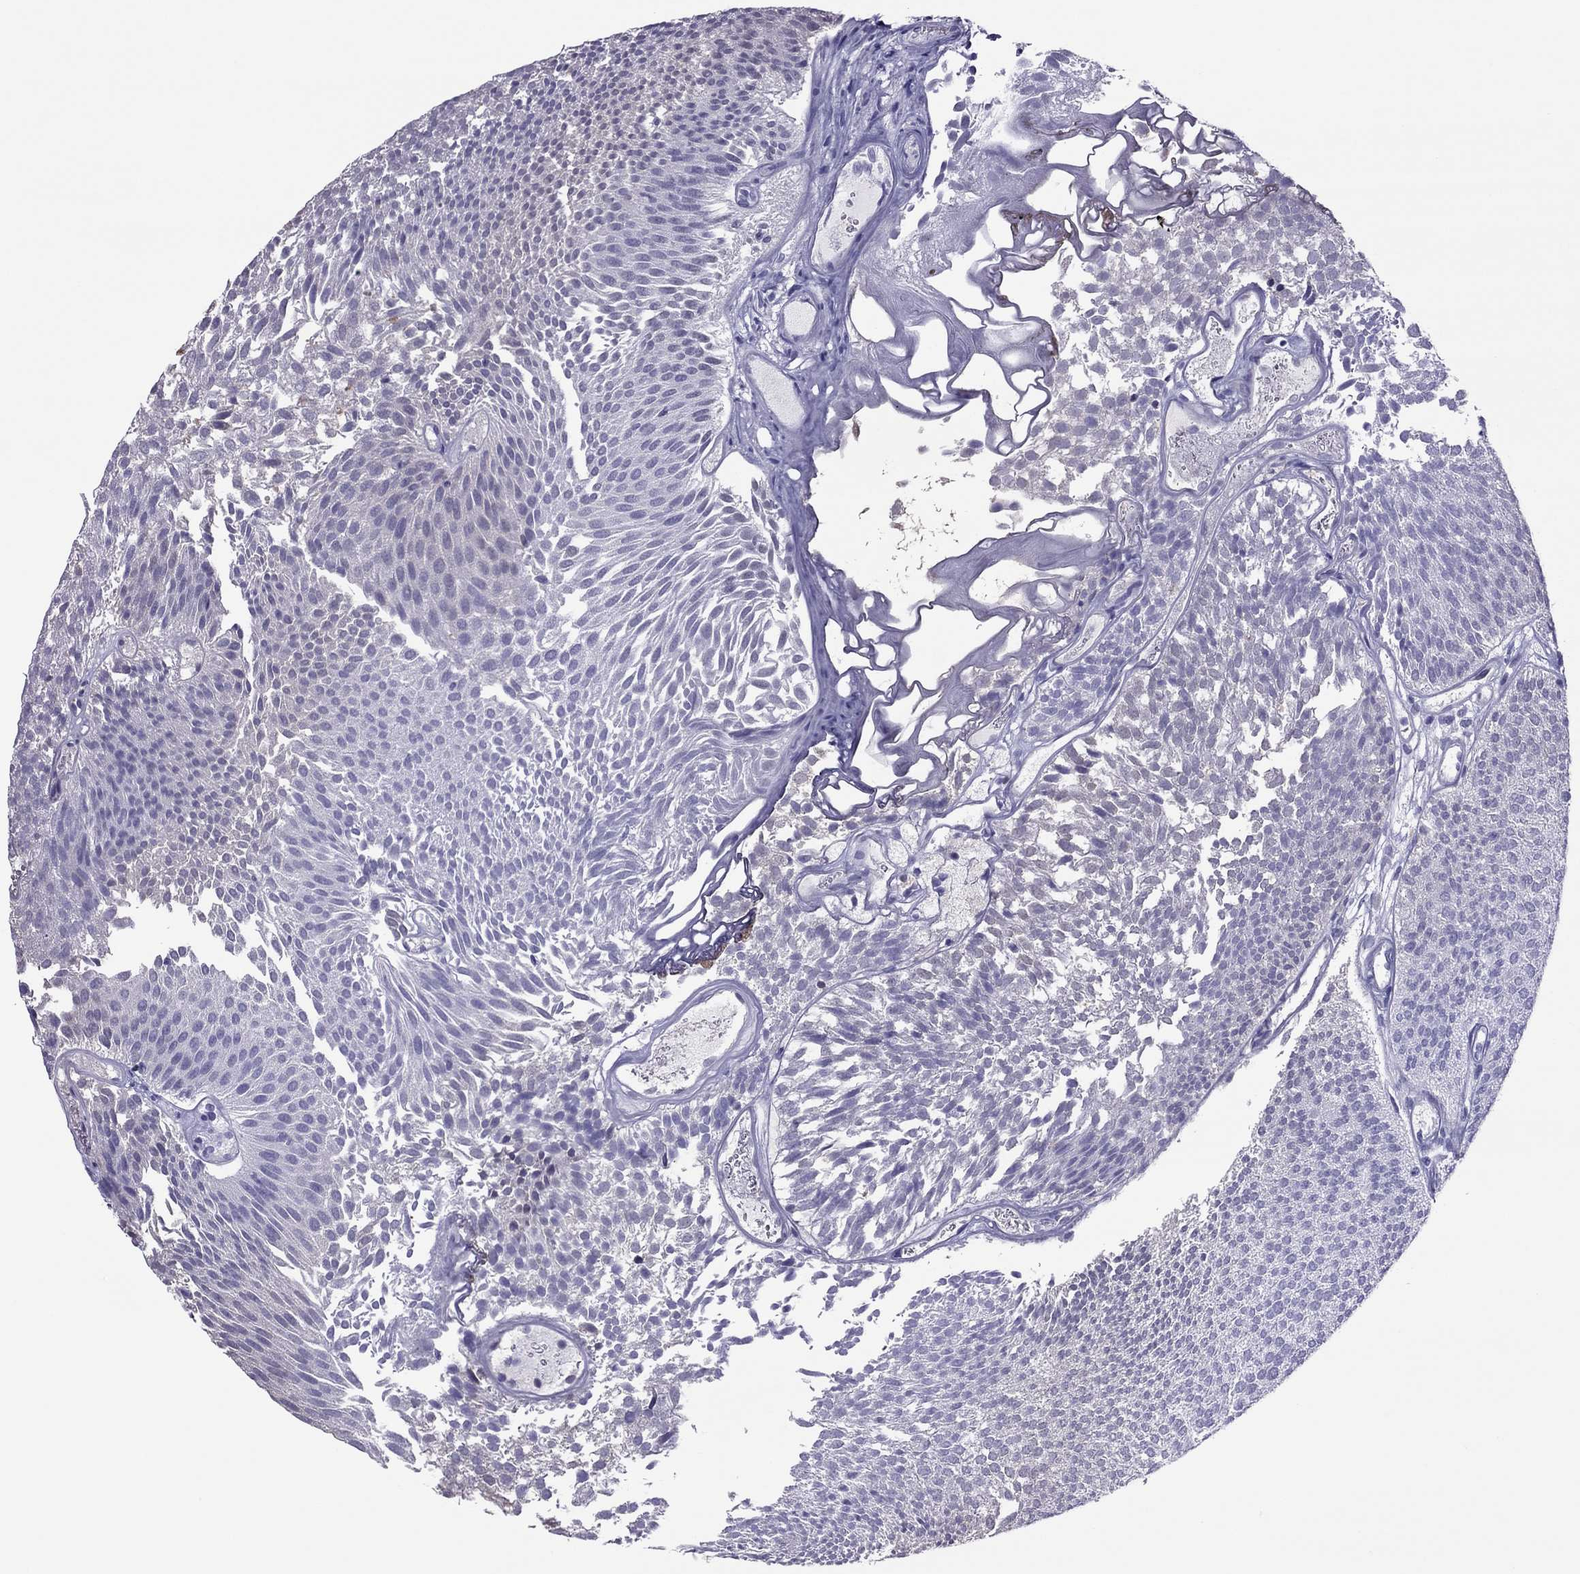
{"staining": {"intensity": "negative", "quantity": "none", "location": "none"}, "tissue": "urothelial cancer", "cell_type": "Tumor cells", "image_type": "cancer", "snomed": [{"axis": "morphology", "description": "Urothelial carcinoma, Low grade"}, {"axis": "topography", "description": "Urinary bladder"}], "caption": "Protein analysis of urothelial cancer exhibits no significant positivity in tumor cells. Brightfield microscopy of IHC stained with DAB (brown) and hematoxylin (blue), captured at high magnification.", "gene": "SPINT3", "patient": {"sex": "male", "age": 52}}